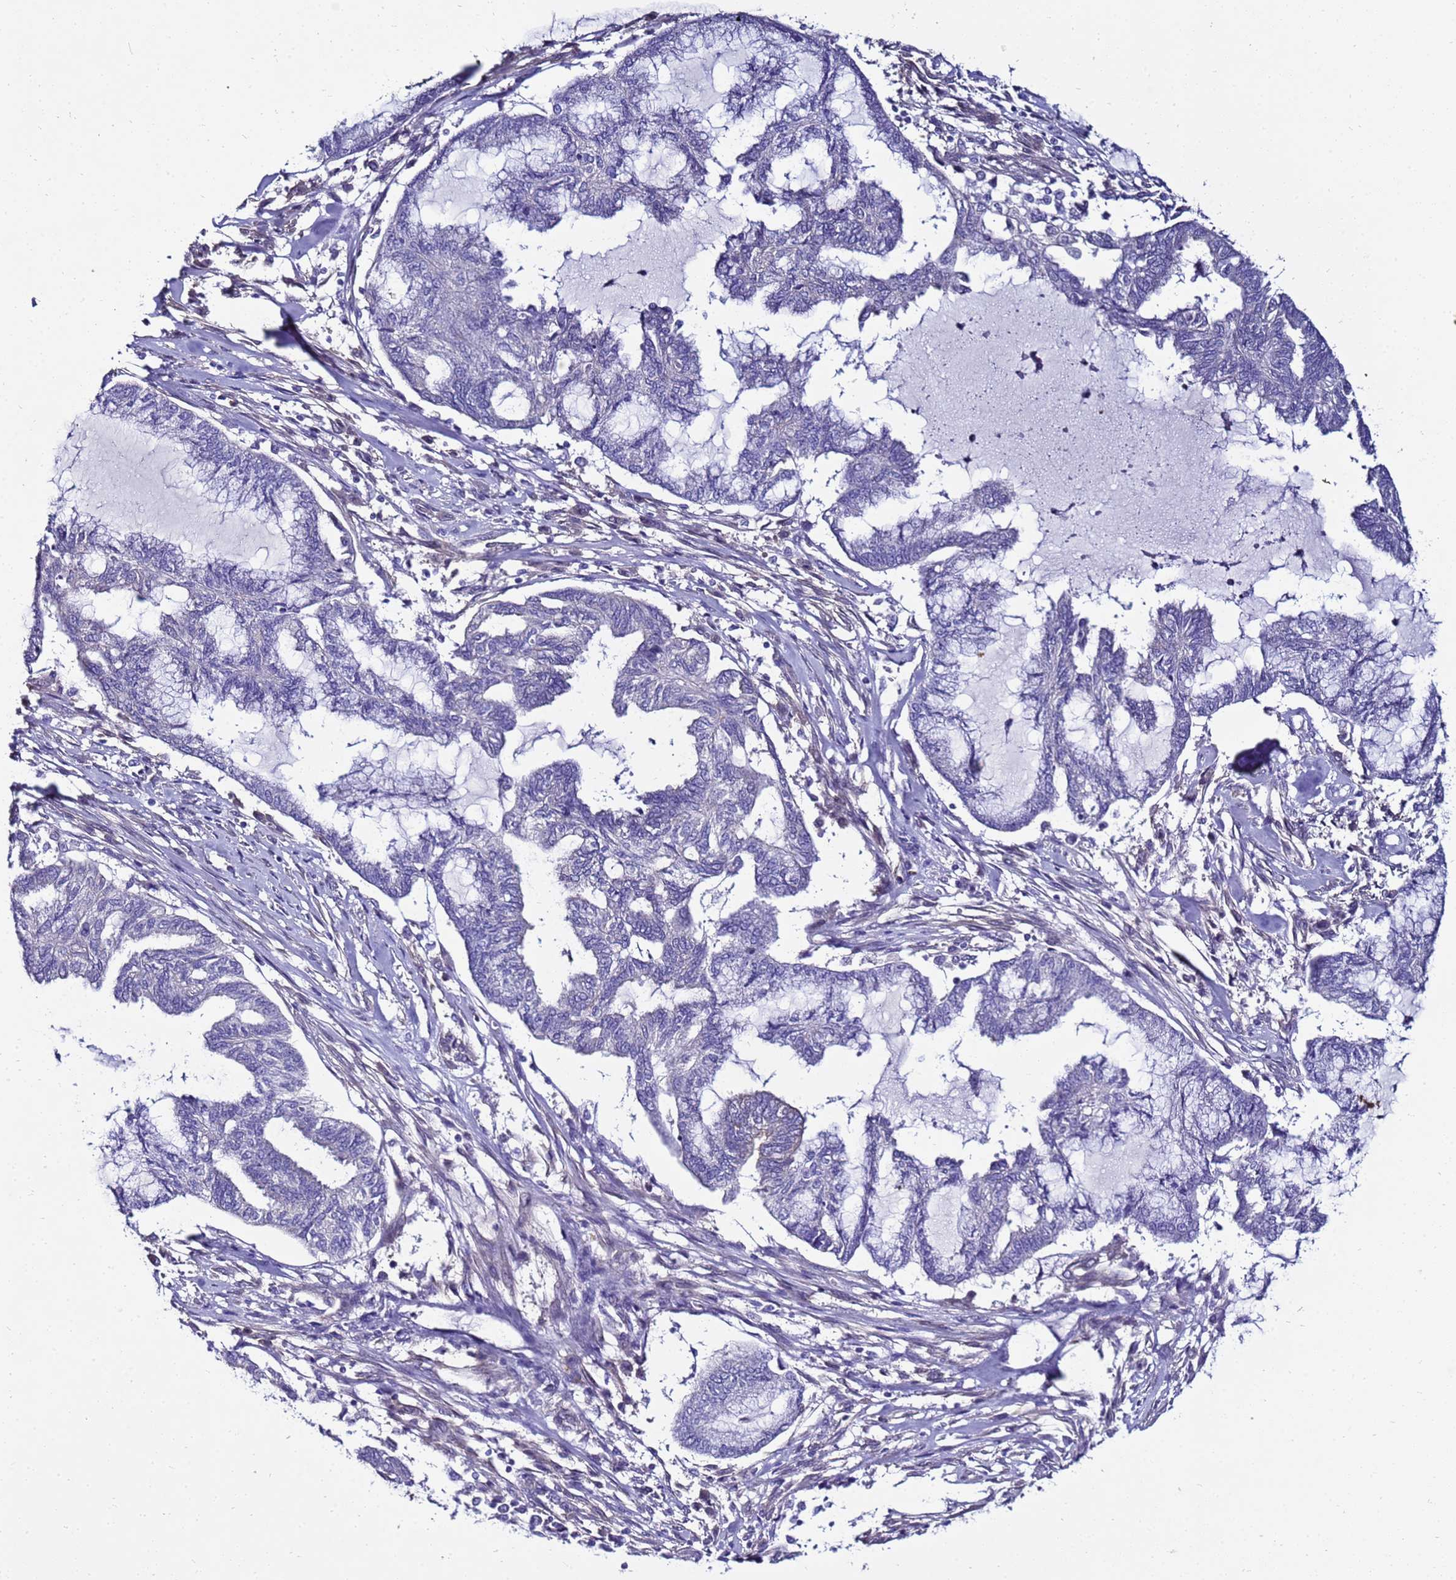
{"staining": {"intensity": "negative", "quantity": "none", "location": "none"}, "tissue": "endometrial cancer", "cell_type": "Tumor cells", "image_type": "cancer", "snomed": [{"axis": "morphology", "description": "Adenocarcinoma, NOS"}, {"axis": "topography", "description": "Endometrium"}], "caption": "The immunohistochemistry image has no significant expression in tumor cells of endometrial cancer (adenocarcinoma) tissue.", "gene": "FAM166B", "patient": {"sex": "female", "age": 86}}